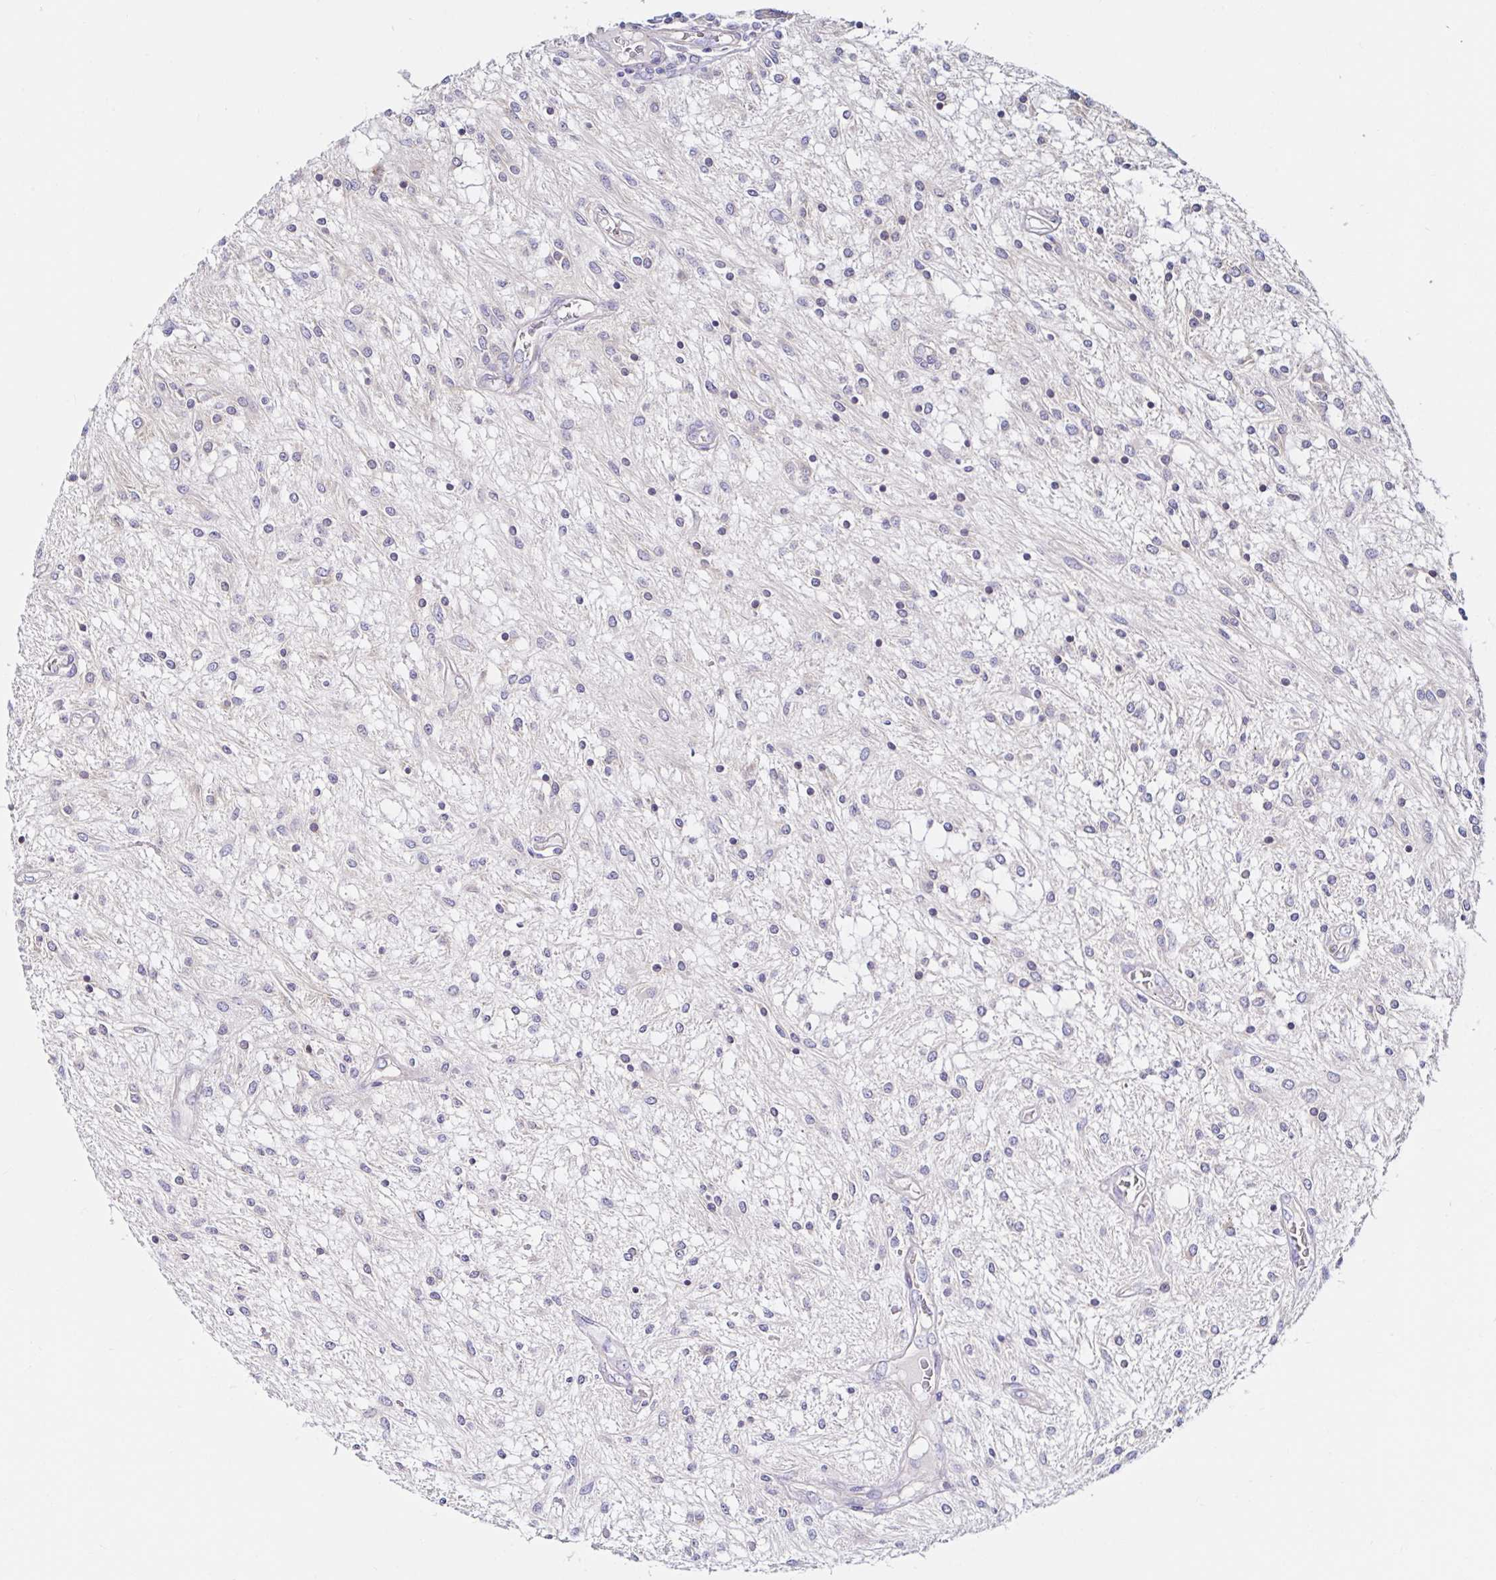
{"staining": {"intensity": "negative", "quantity": "none", "location": "none"}, "tissue": "glioma", "cell_type": "Tumor cells", "image_type": "cancer", "snomed": [{"axis": "morphology", "description": "Glioma, malignant, Low grade"}, {"axis": "topography", "description": "Cerebellum"}], "caption": "Immunohistochemistry (IHC) photomicrograph of human glioma stained for a protein (brown), which exhibits no positivity in tumor cells.", "gene": "VSIG2", "patient": {"sex": "female", "age": 14}}